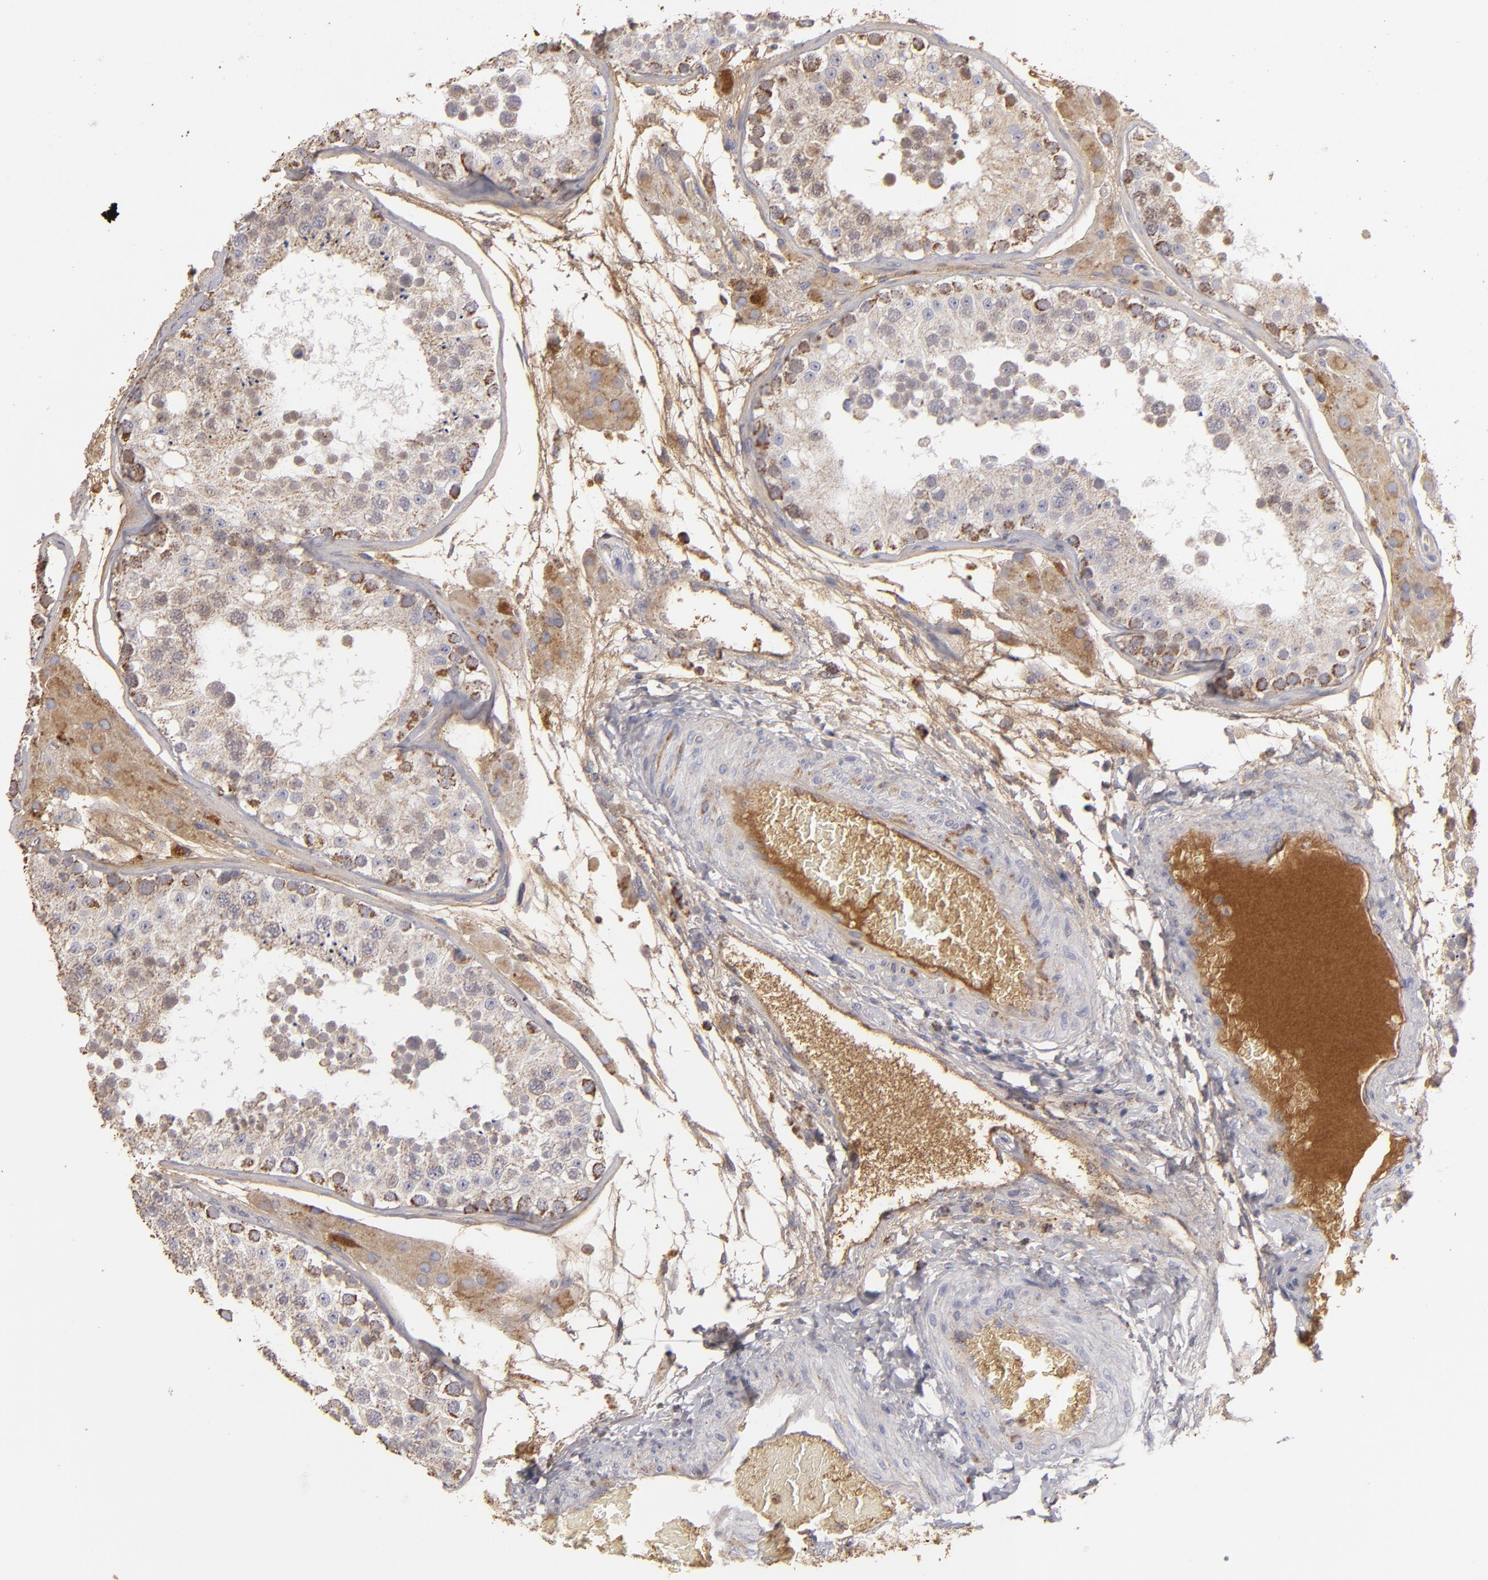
{"staining": {"intensity": "moderate", "quantity": "<25%", "location": "cytoplasmic/membranous"}, "tissue": "testis", "cell_type": "Cells in seminiferous ducts", "image_type": "normal", "snomed": [{"axis": "morphology", "description": "Normal tissue, NOS"}, {"axis": "topography", "description": "Testis"}], "caption": "A high-resolution histopathology image shows immunohistochemistry staining of benign testis, which exhibits moderate cytoplasmic/membranous staining in approximately <25% of cells in seminiferous ducts.", "gene": "CFB", "patient": {"sex": "male", "age": 26}}